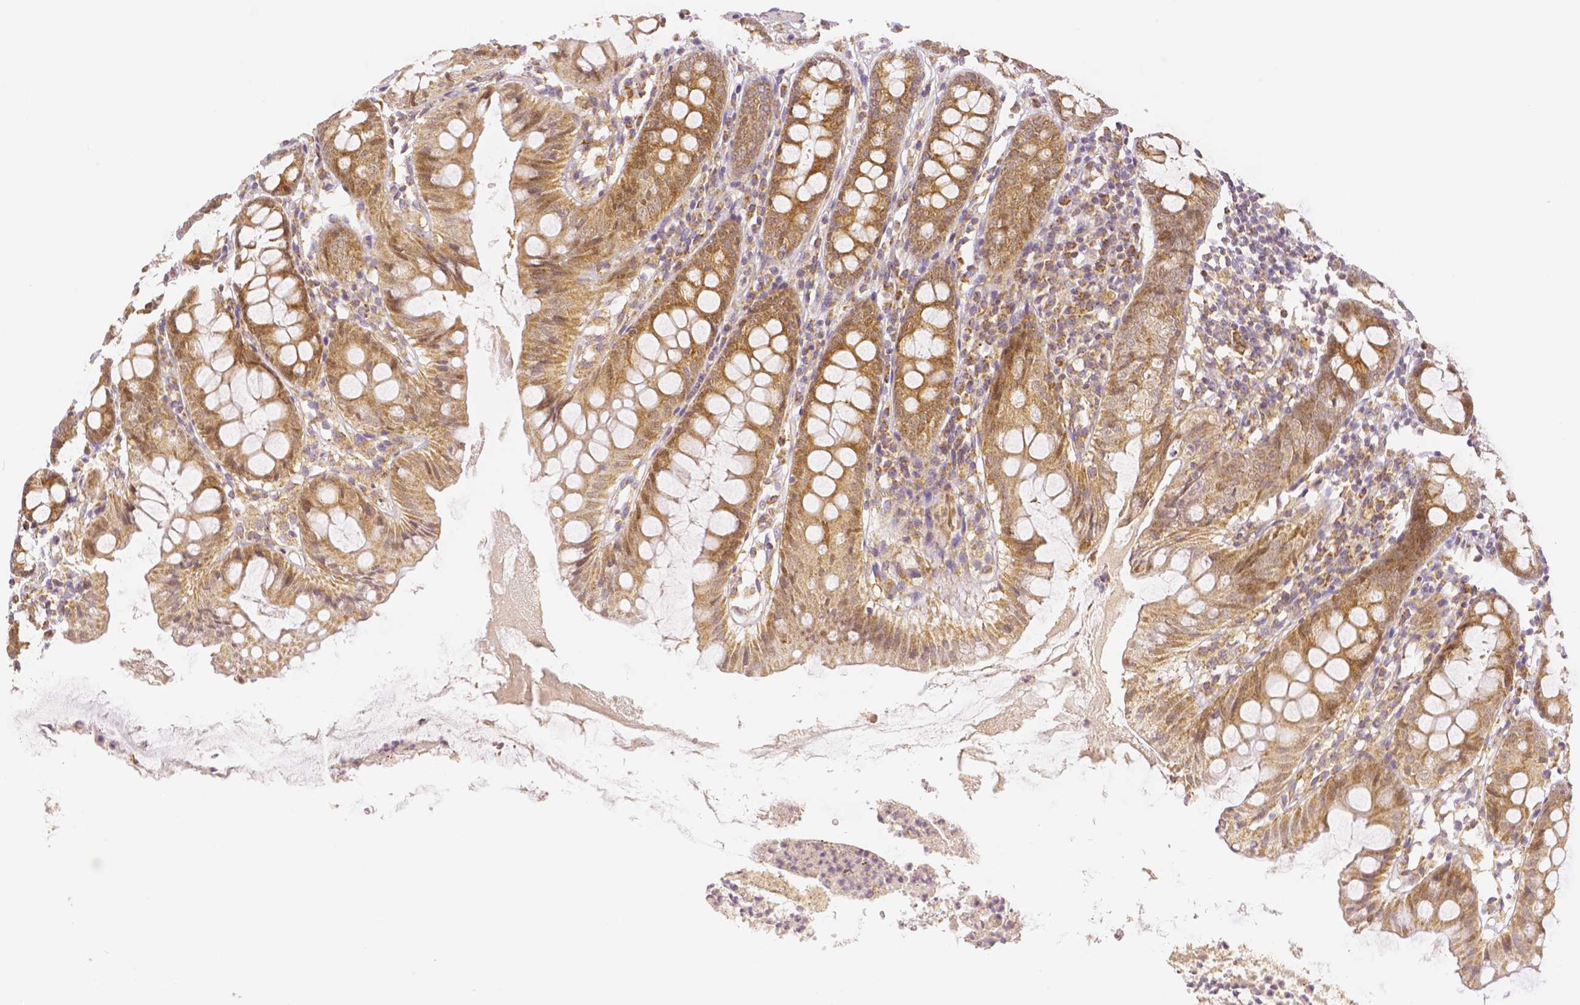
{"staining": {"intensity": "moderate", "quantity": ">75%", "location": "cytoplasmic/membranous"}, "tissue": "colon", "cell_type": "Glandular cells", "image_type": "normal", "snomed": [{"axis": "morphology", "description": "Normal tissue, NOS"}, {"axis": "topography", "description": "Colon"}], "caption": "The histopathology image demonstrates a brown stain indicating the presence of a protein in the cytoplasmic/membranous of glandular cells in colon.", "gene": "RHOT1", "patient": {"sex": "female", "age": 84}}